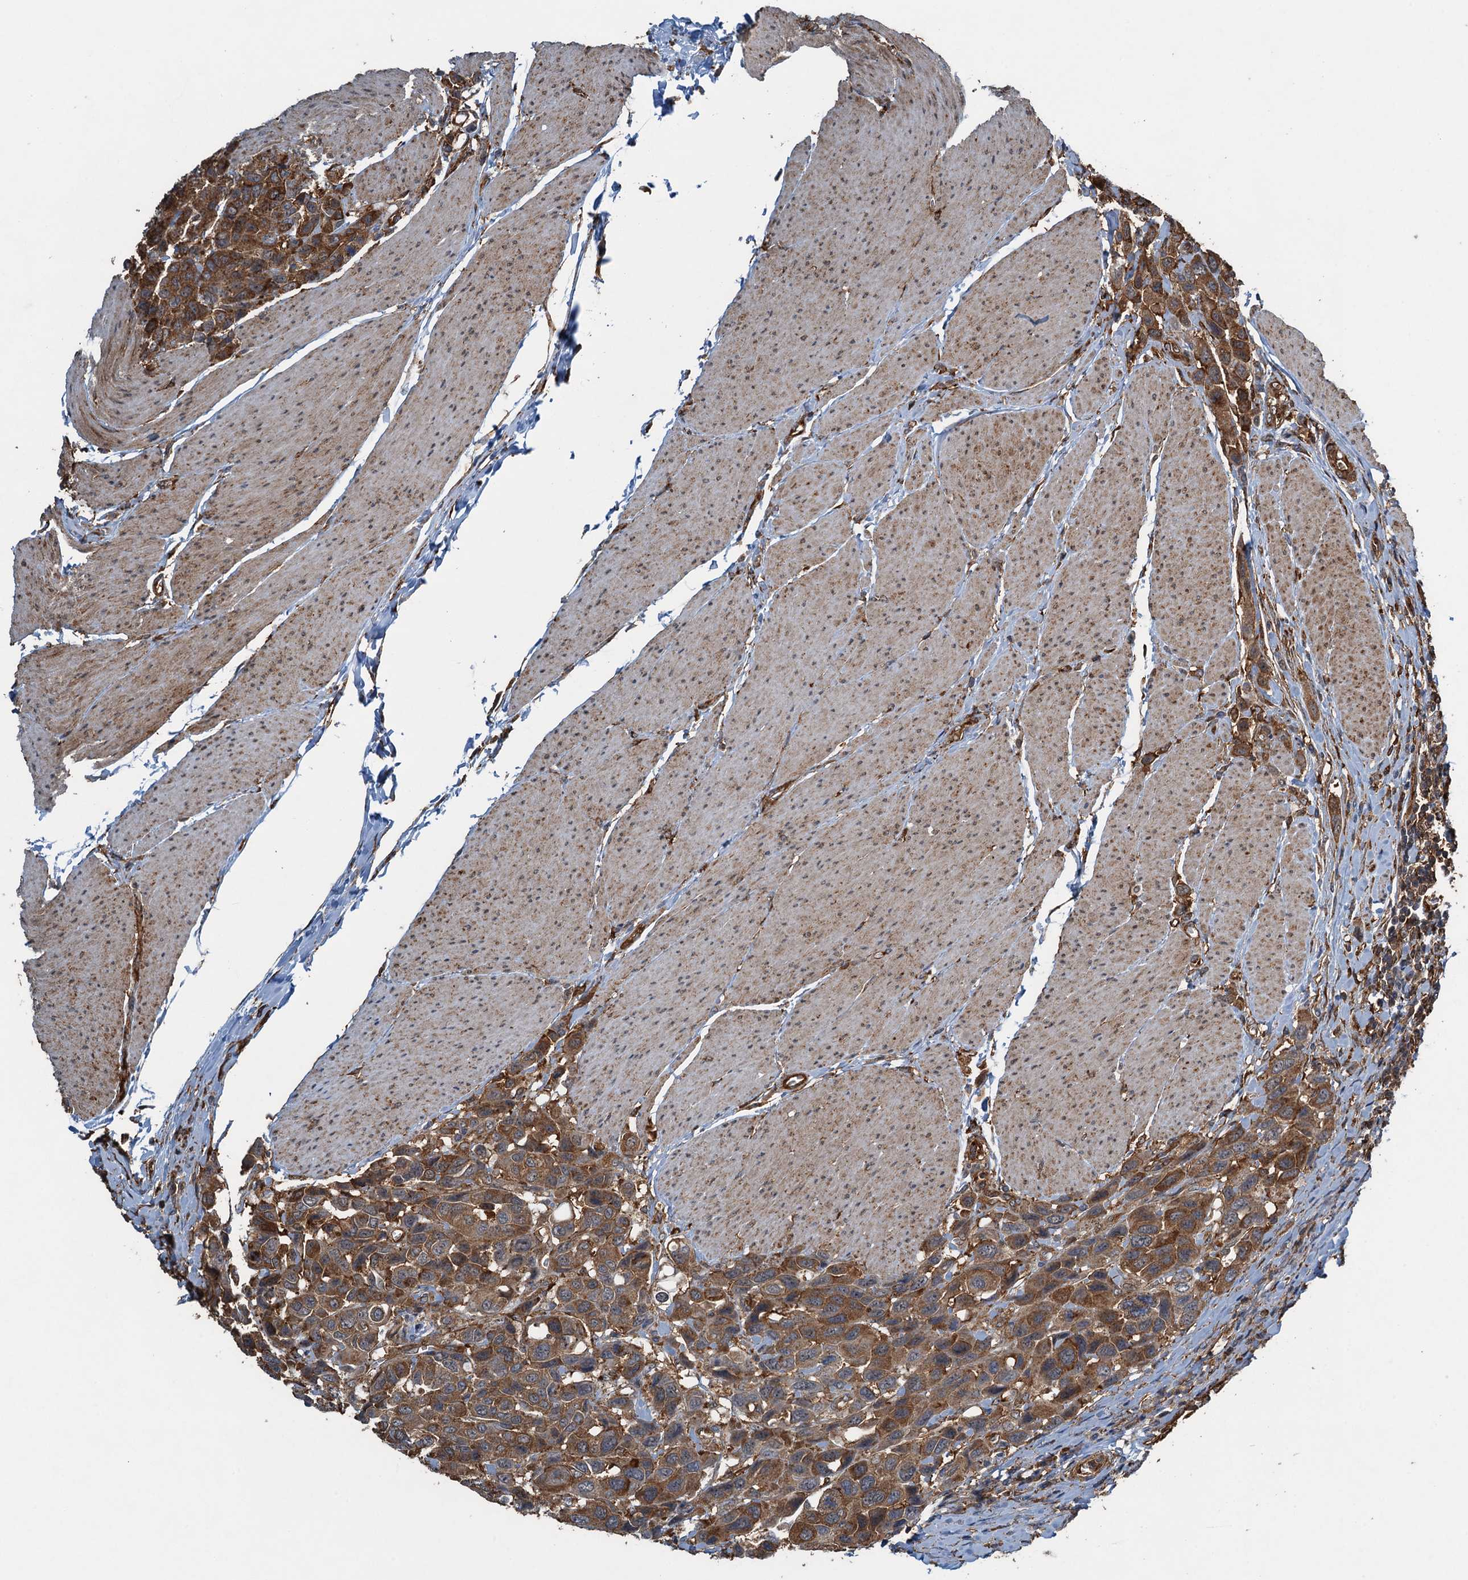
{"staining": {"intensity": "moderate", "quantity": ">75%", "location": "cytoplasmic/membranous"}, "tissue": "urothelial cancer", "cell_type": "Tumor cells", "image_type": "cancer", "snomed": [{"axis": "morphology", "description": "Urothelial carcinoma, High grade"}, {"axis": "topography", "description": "Urinary bladder"}], "caption": "Tumor cells display medium levels of moderate cytoplasmic/membranous positivity in about >75% of cells in high-grade urothelial carcinoma.", "gene": "WHAMM", "patient": {"sex": "male", "age": 50}}